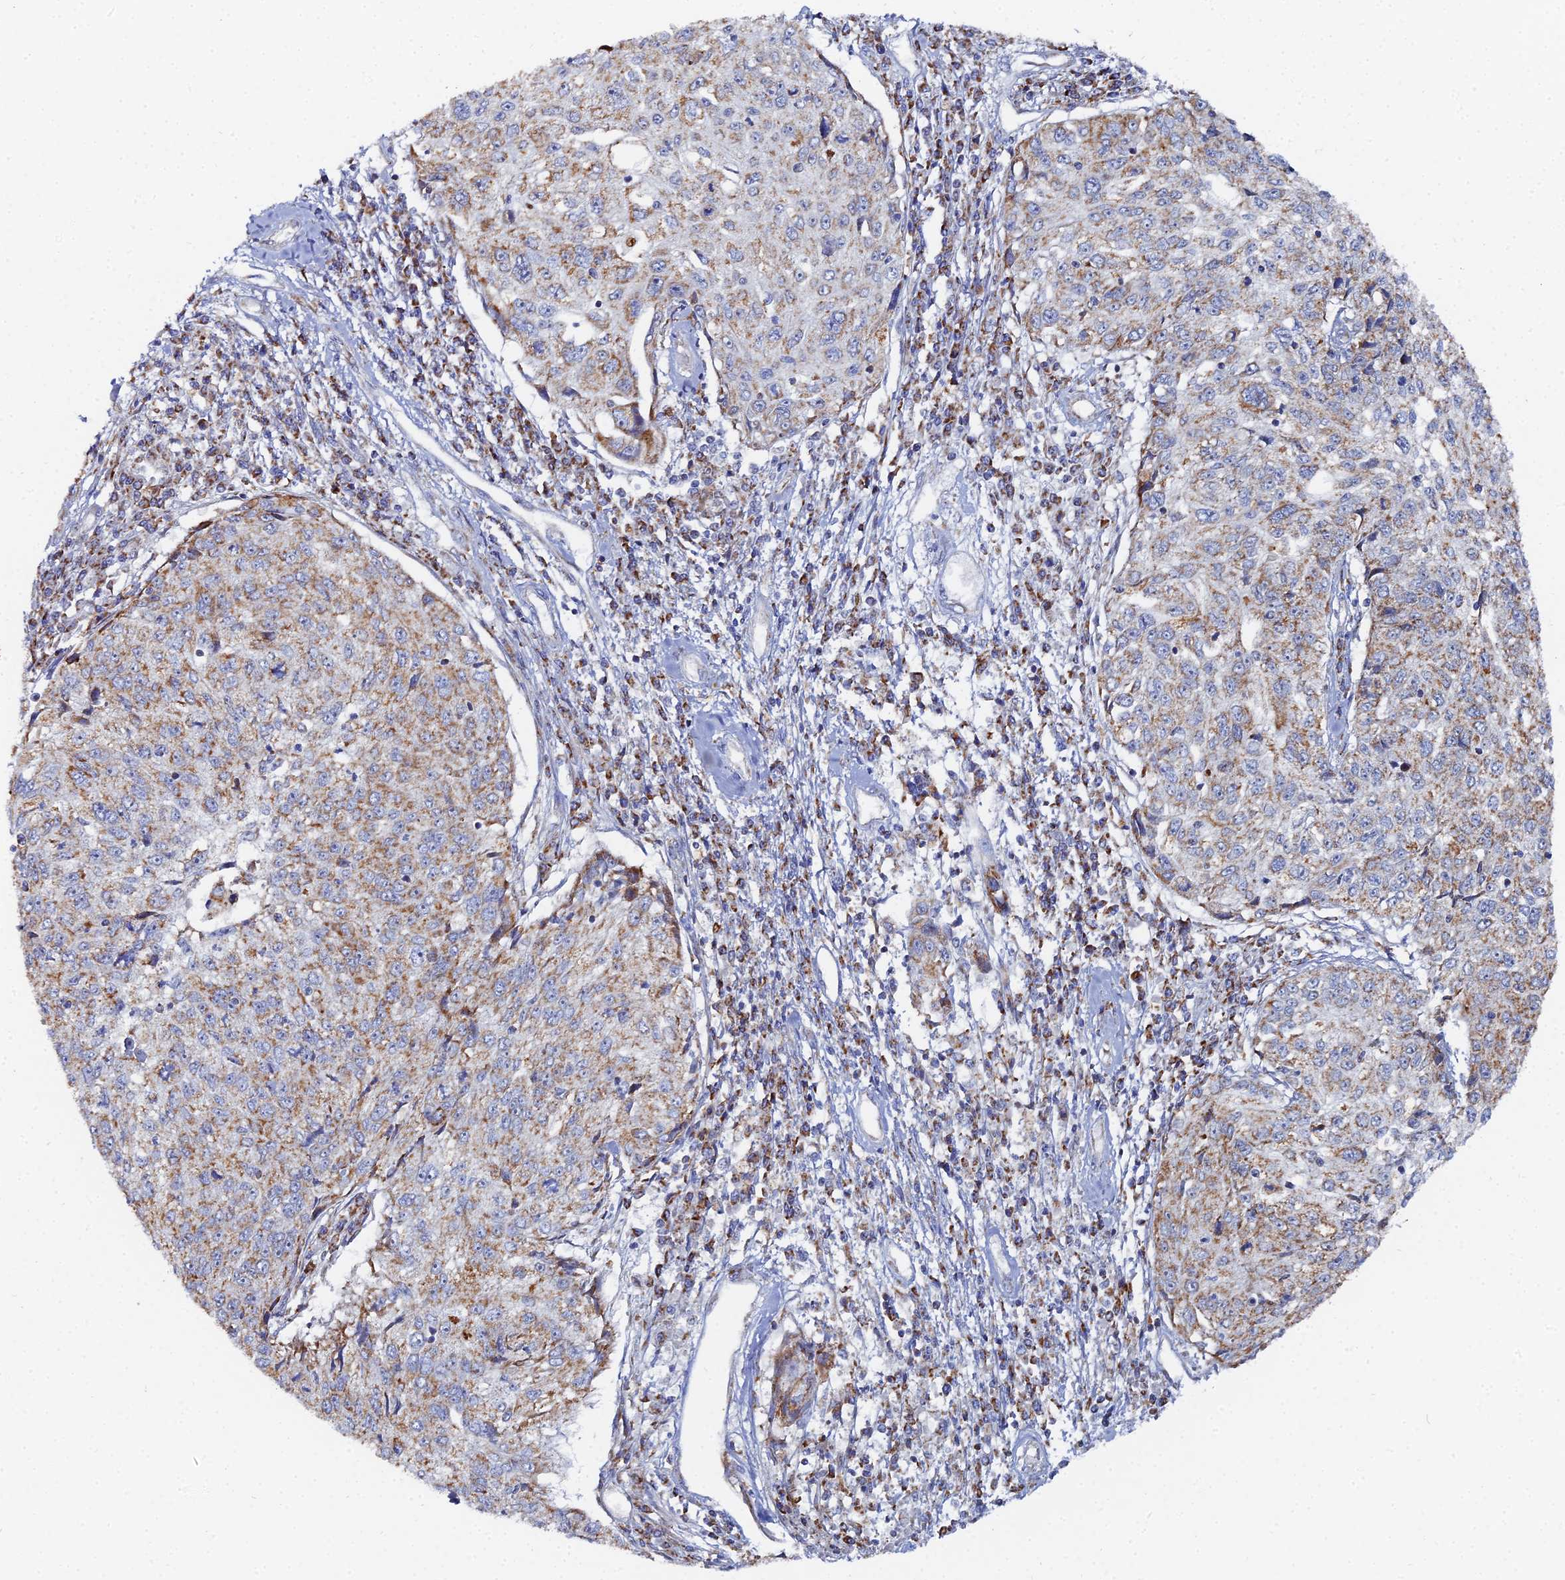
{"staining": {"intensity": "moderate", "quantity": ">75%", "location": "cytoplasmic/membranous"}, "tissue": "cervical cancer", "cell_type": "Tumor cells", "image_type": "cancer", "snomed": [{"axis": "morphology", "description": "Squamous cell carcinoma, NOS"}, {"axis": "topography", "description": "Cervix"}], "caption": "Immunohistochemistry (IHC) (DAB (3,3'-diaminobenzidine)) staining of human cervical squamous cell carcinoma exhibits moderate cytoplasmic/membranous protein positivity in about >75% of tumor cells.", "gene": "MPC1", "patient": {"sex": "female", "age": 57}}